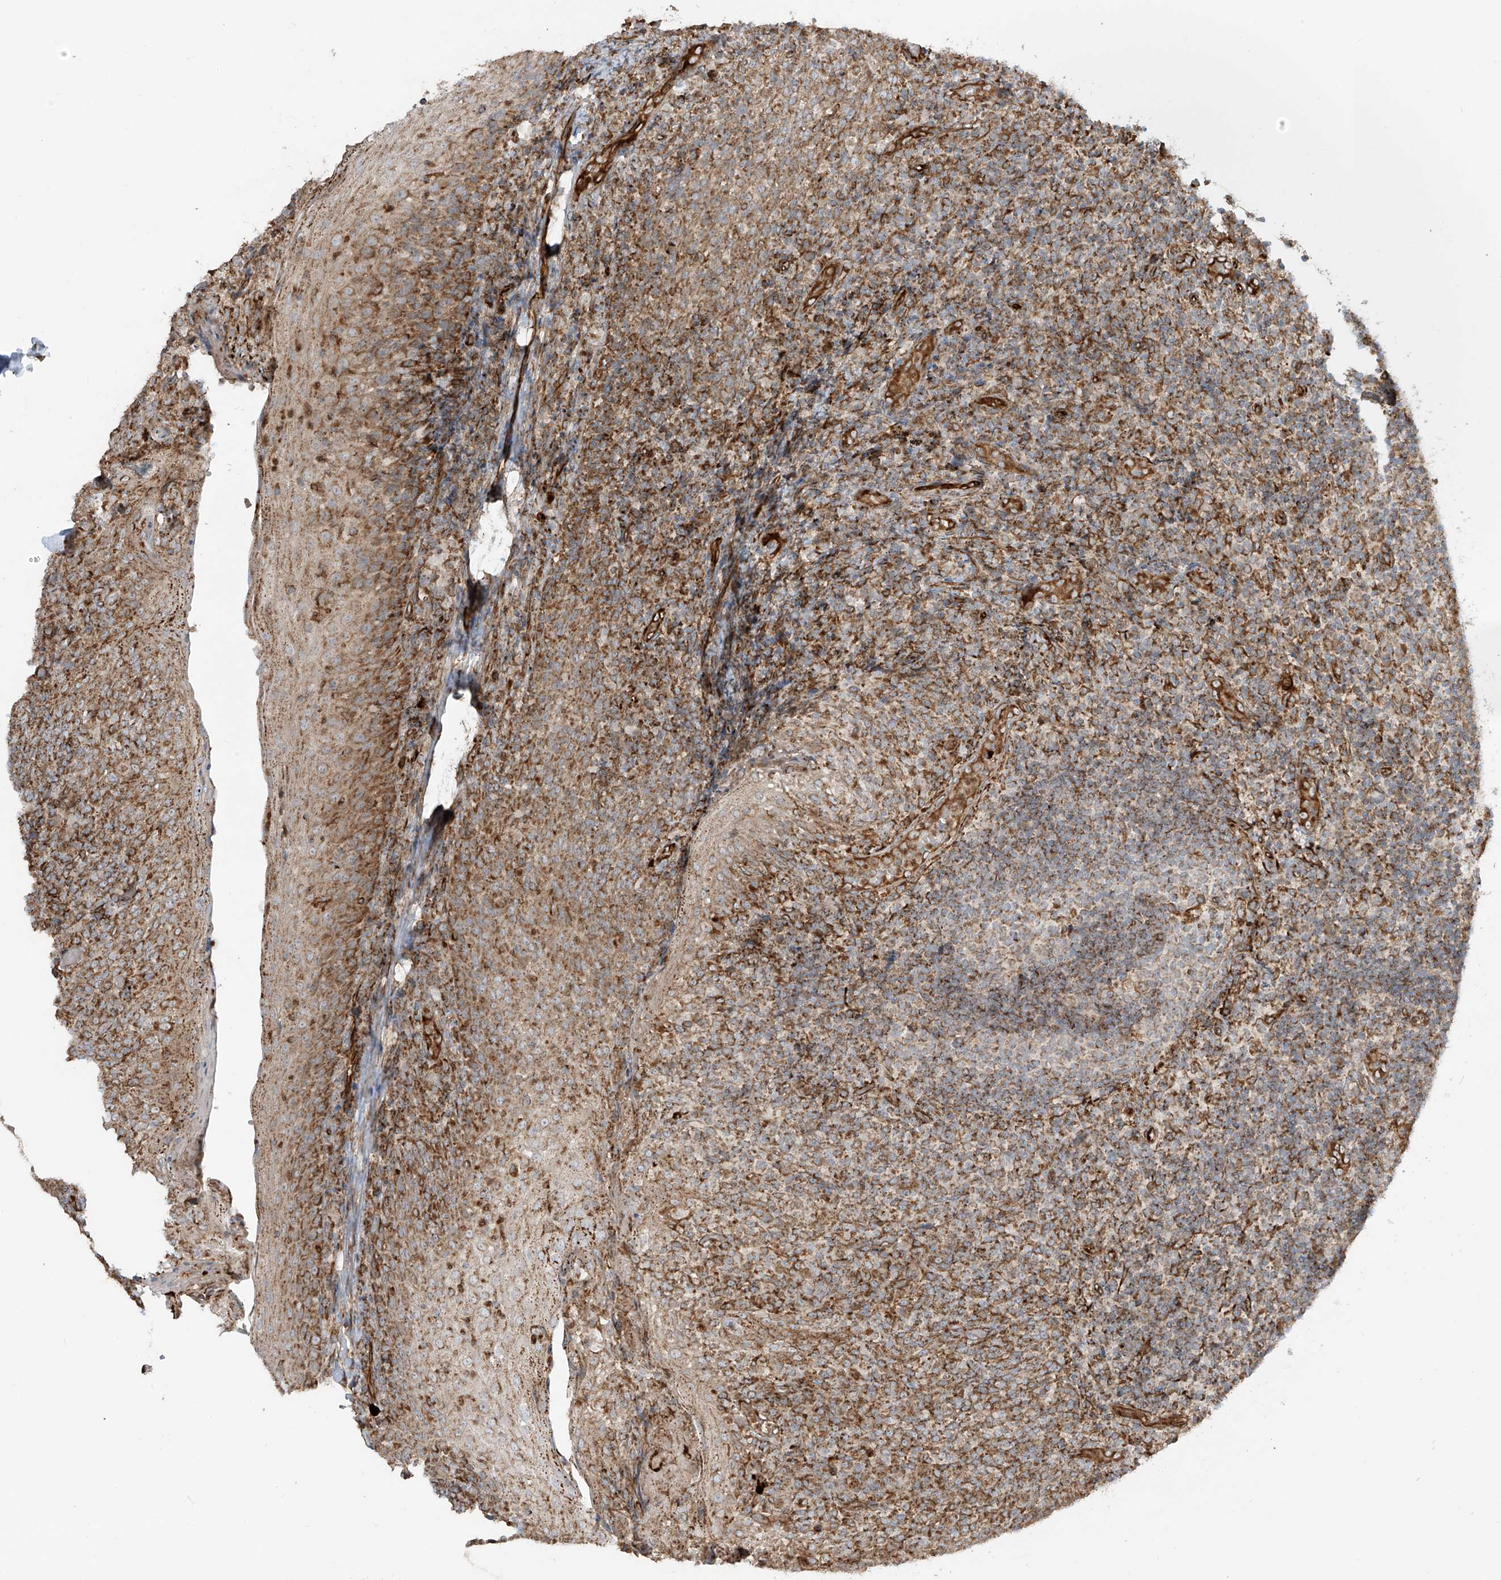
{"staining": {"intensity": "moderate", "quantity": "<25%", "location": "cytoplasmic/membranous"}, "tissue": "tonsil", "cell_type": "Germinal center cells", "image_type": "normal", "snomed": [{"axis": "morphology", "description": "Normal tissue, NOS"}, {"axis": "topography", "description": "Tonsil"}], "caption": "Immunohistochemical staining of normal tonsil demonstrates low levels of moderate cytoplasmic/membranous staining in about <25% of germinal center cells. Nuclei are stained in blue.", "gene": "EIF5B", "patient": {"sex": "female", "age": 19}}